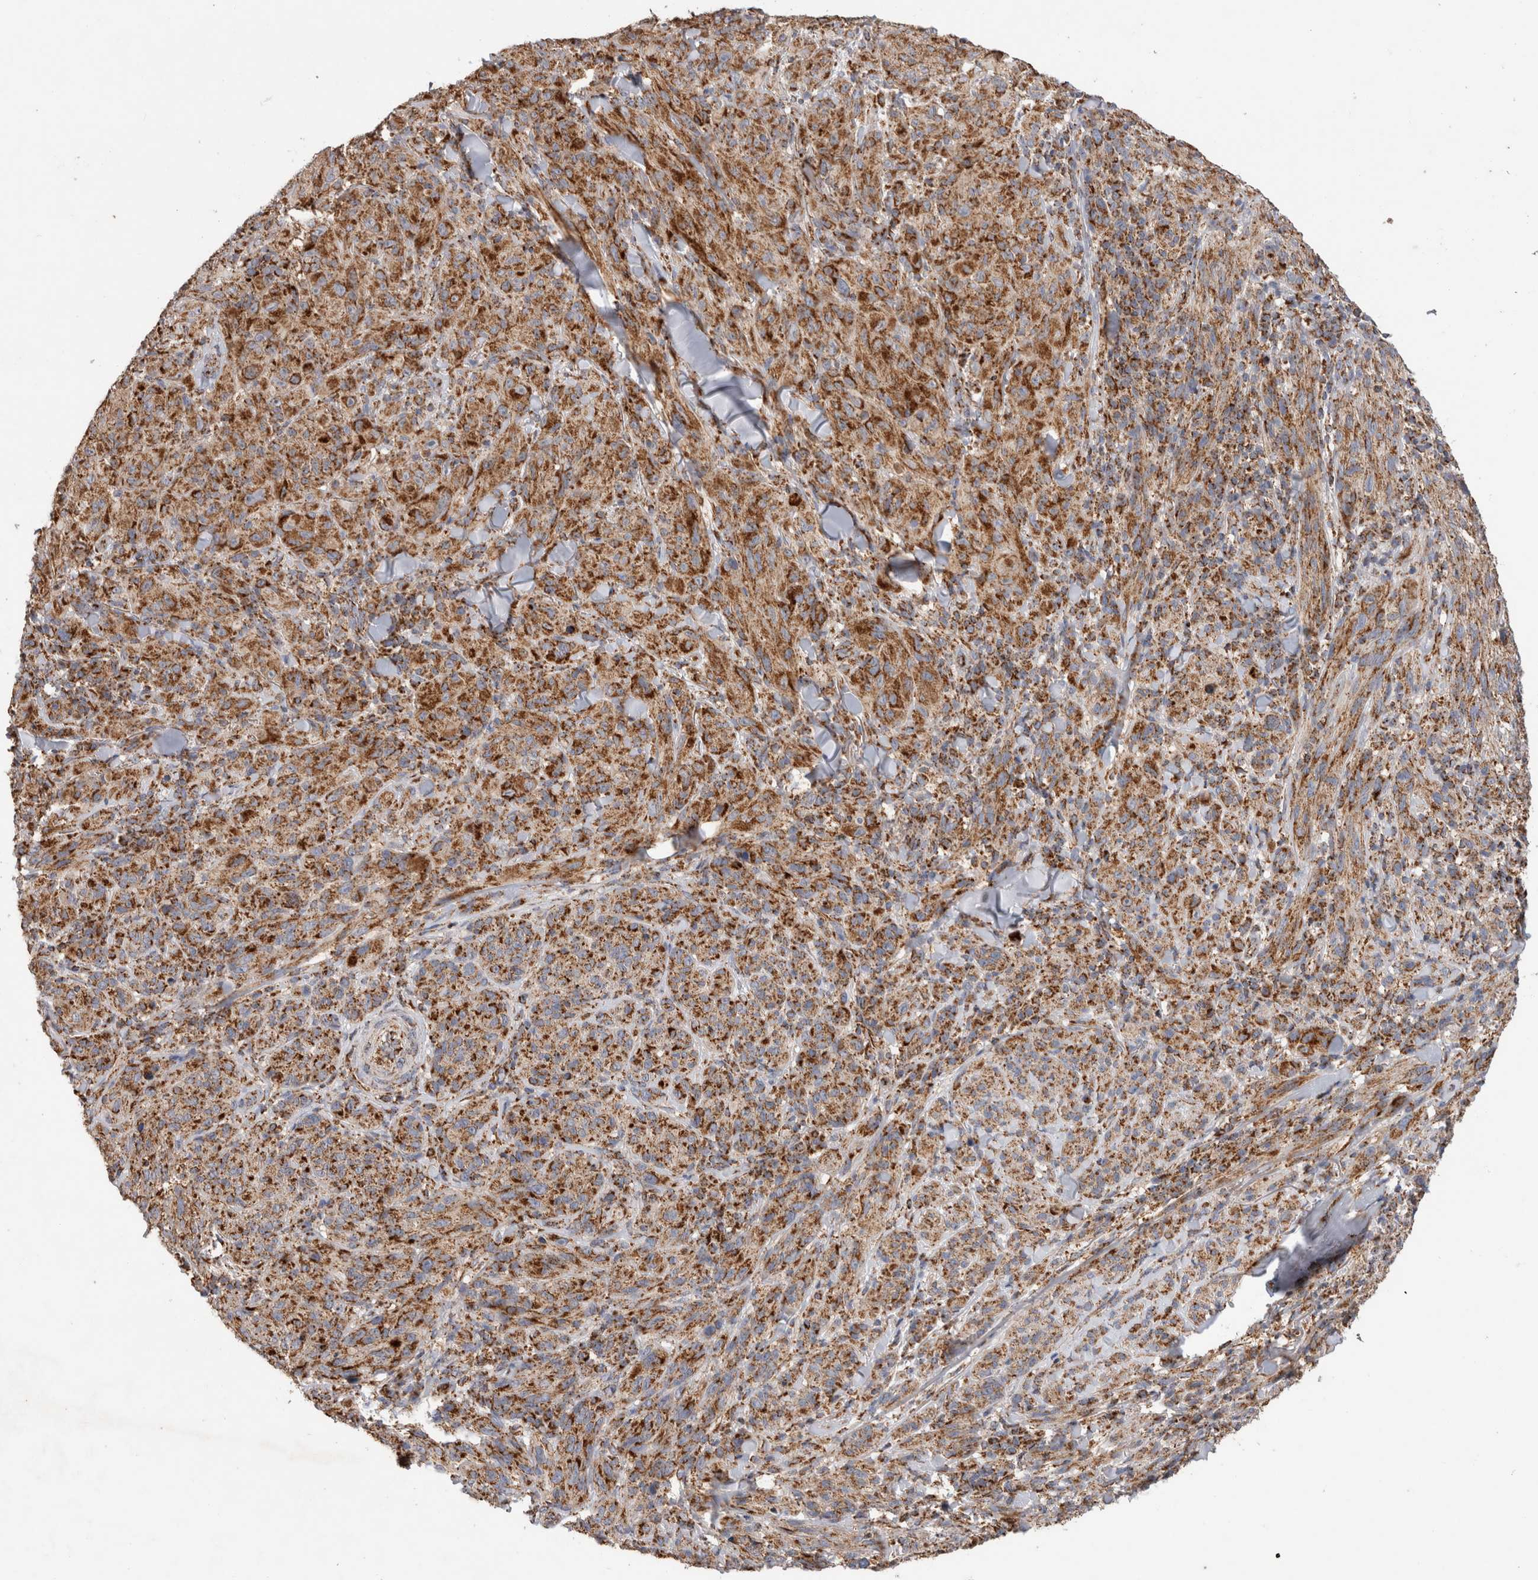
{"staining": {"intensity": "moderate", "quantity": ">75%", "location": "cytoplasmic/membranous"}, "tissue": "melanoma", "cell_type": "Tumor cells", "image_type": "cancer", "snomed": [{"axis": "morphology", "description": "Malignant melanoma, NOS"}, {"axis": "topography", "description": "Skin of head"}], "caption": "The micrograph displays staining of melanoma, revealing moderate cytoplasmic/membranous protein staining (brown color) within tumor cells. The protein of interest is stained brown, and the nuclei are stained in blue (DAB (3,3'-diaminobenzidine) IHC with brightfield microscopy, high magnification).", "gene": "IARS2", "patient": {"sex": "male", "age": 96}}